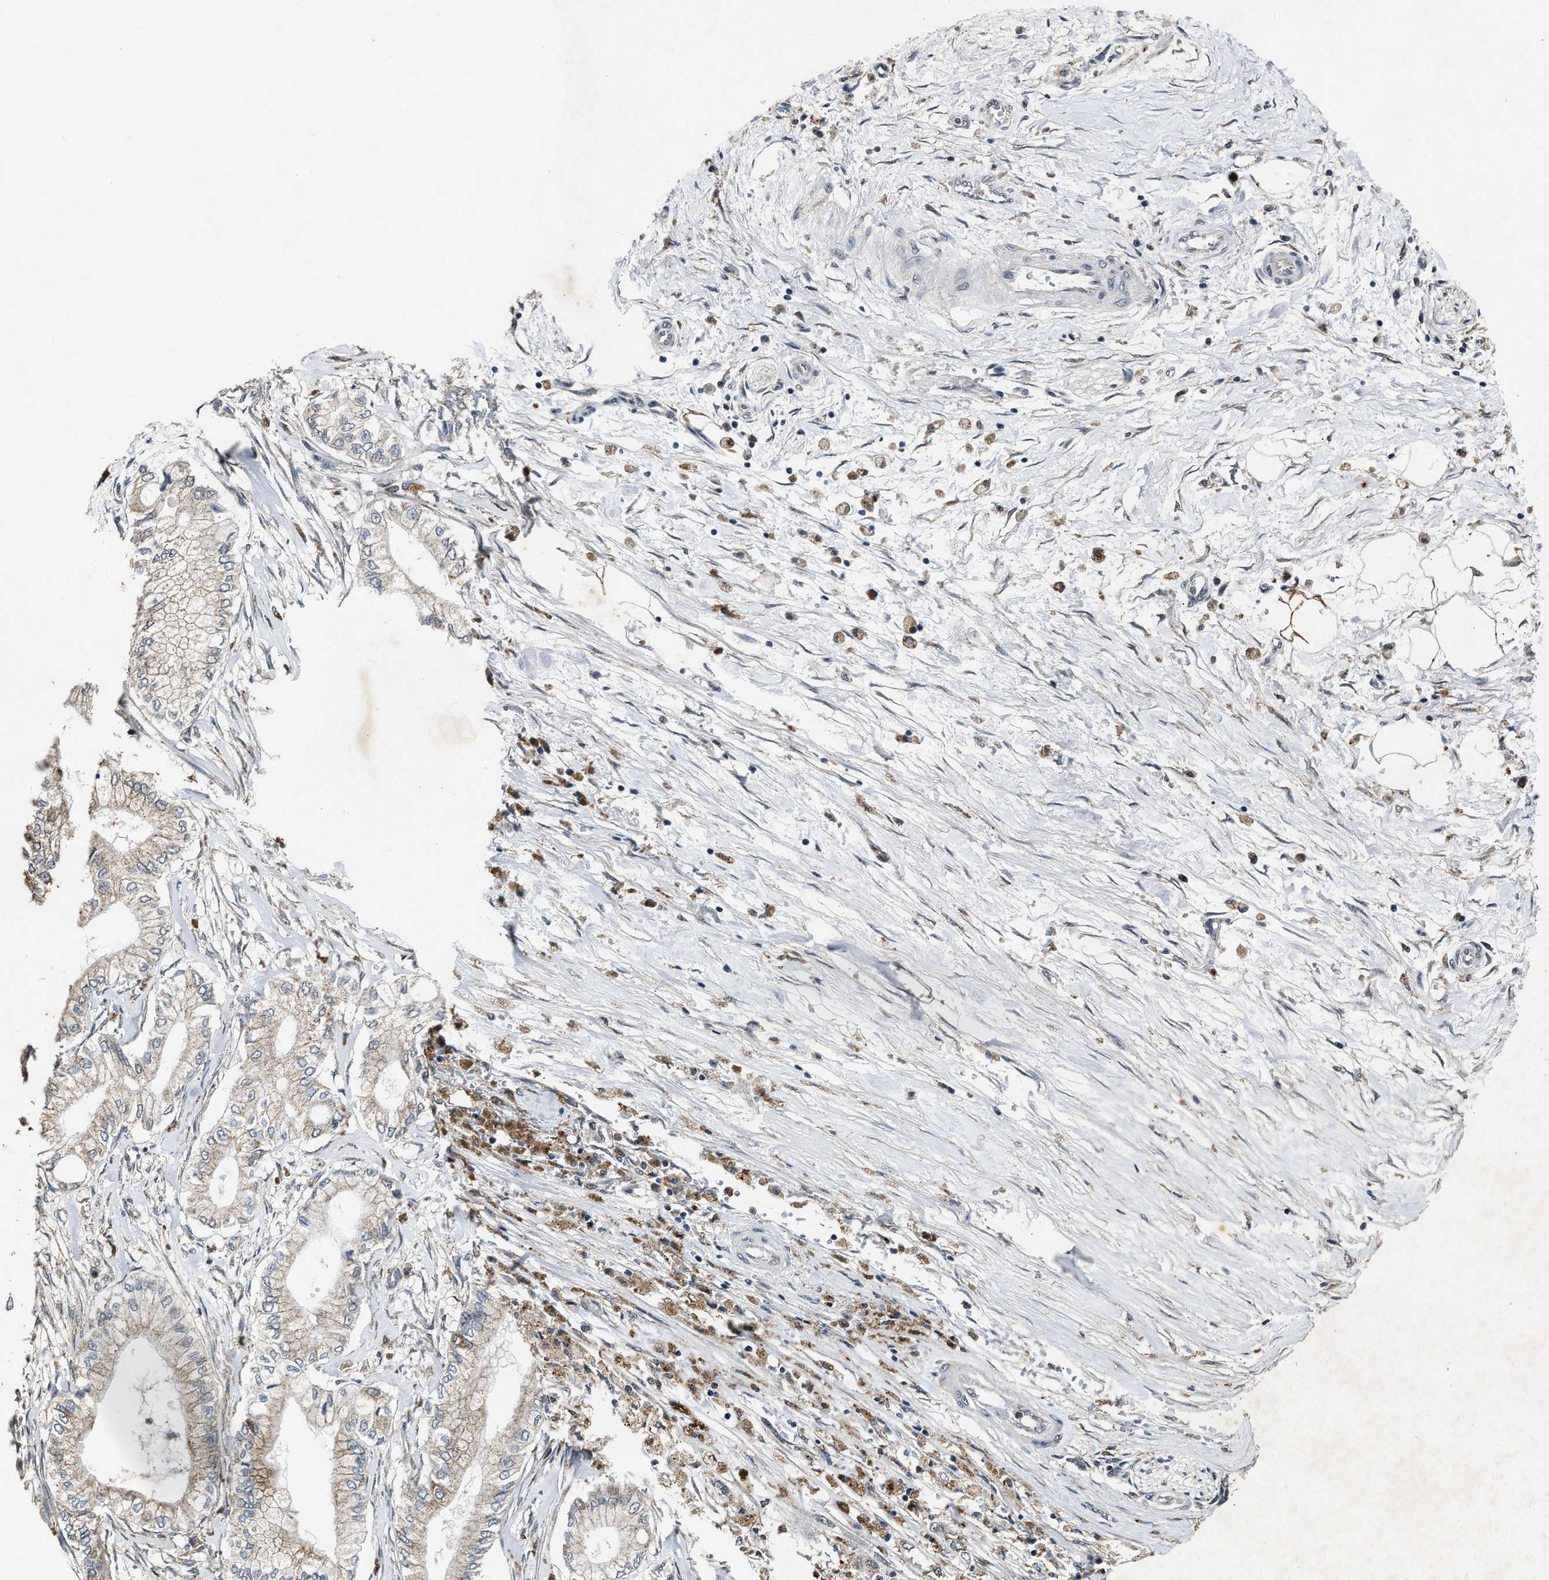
{"staining": {"intensity": "weak", "quantity": "<25%", "location": "cytoplasmic/membranous"}, "tissue": "pancreatic cancer", "cell_type": "Tumor cells", "image_type": "cancer", "snomed": [{"axis": "morphology", "description": "Adenocarcinoma, NOS"}, {"axis": "topography", "description": "Pancreas"}], "caption": "The histopathology image reveals no staining of tumor cells in adenocarcinoma (pancreatic). (IHC, brightfield microscopy, high magnification).", "gene": "ACOX1", "patient": {"sex": "male", "age": 70}}